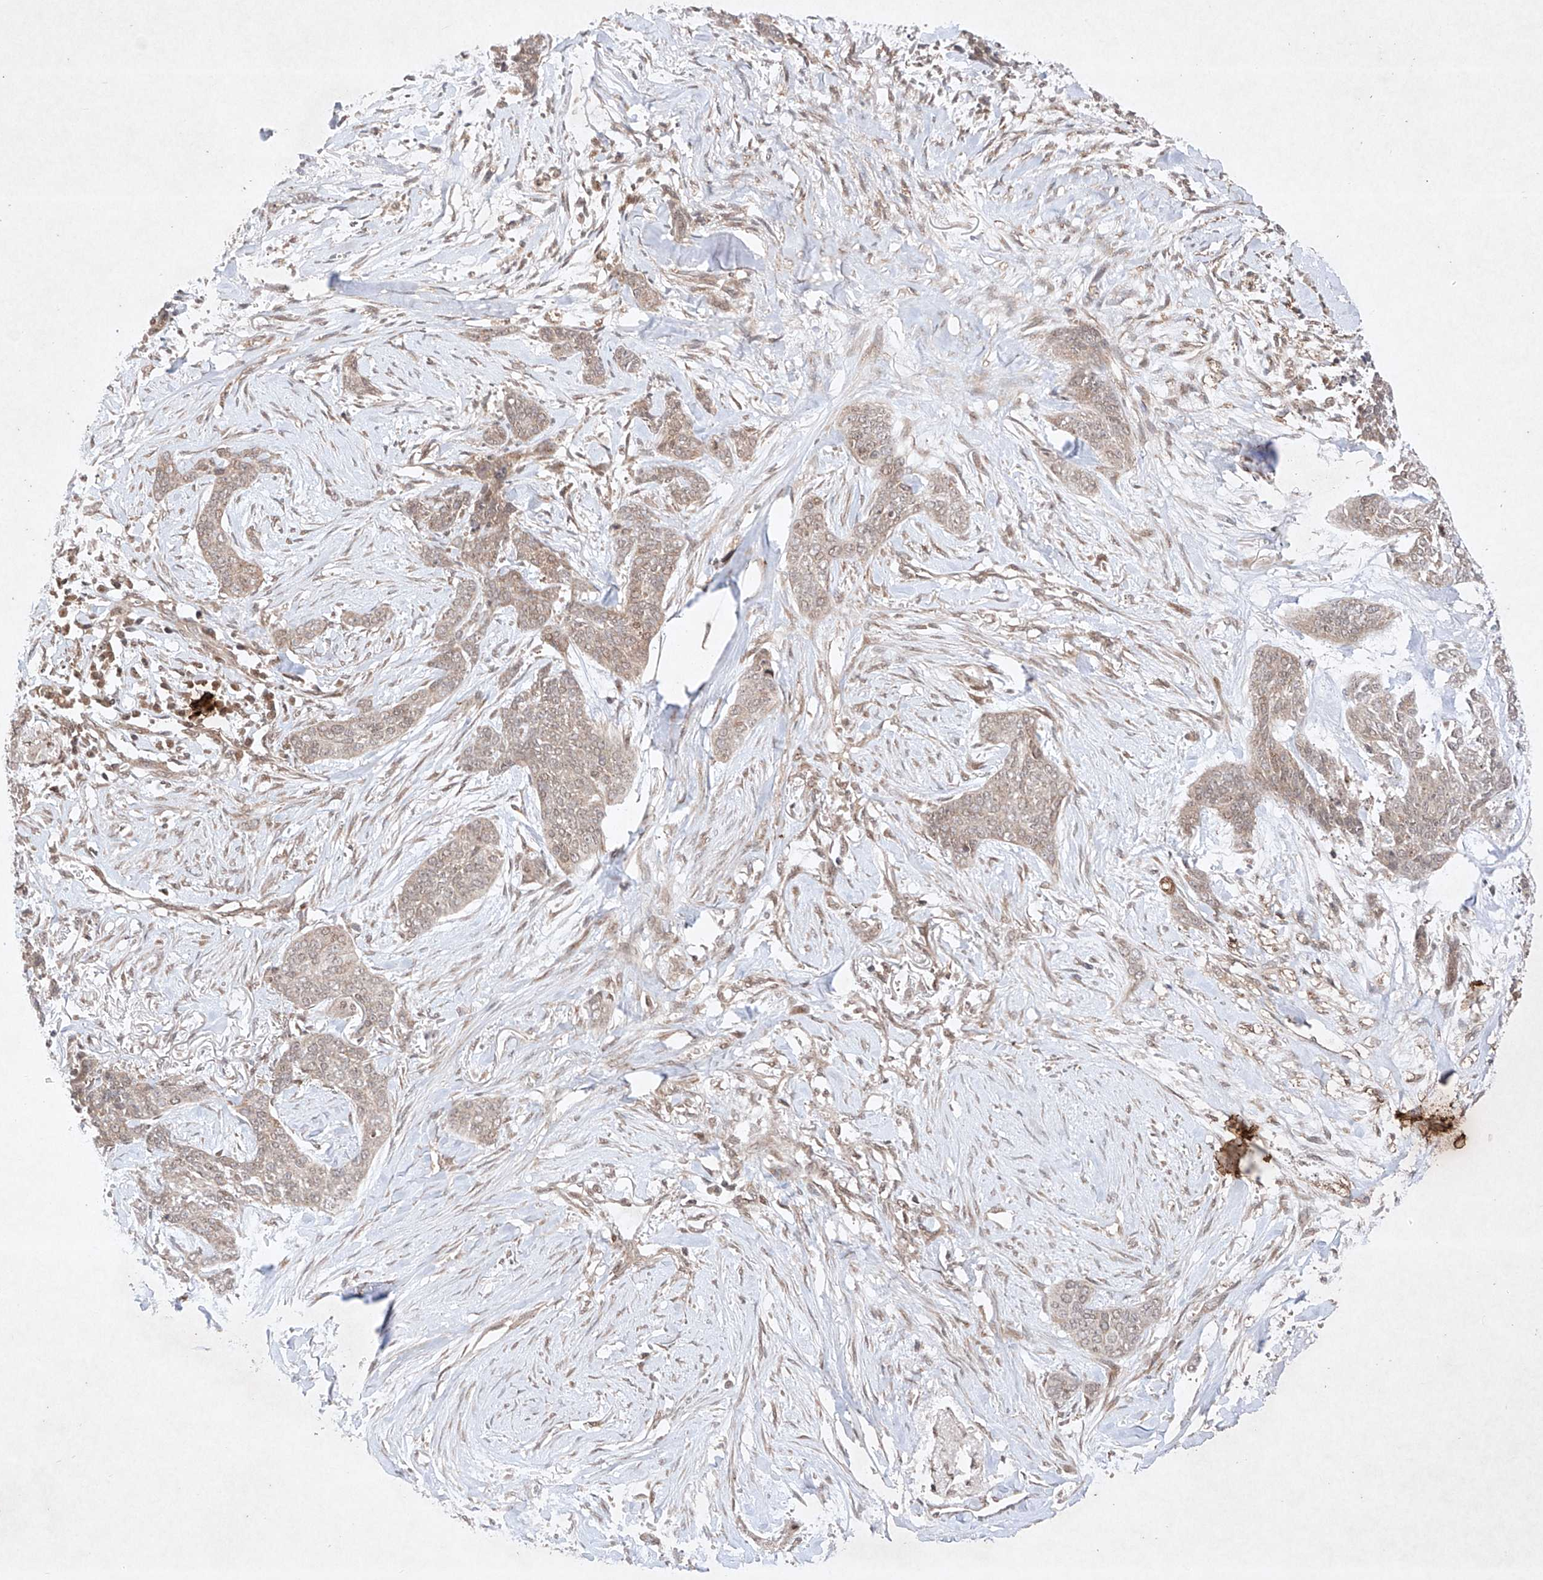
{"staining": {"intensity": "weak", "quantity": "25%-75%", "location": "cytoplasmic/membranous,nuclear"}, "tissue": "skin cancer", "cell_type": "Tumor cells", "image_type": "cancer", "snomed": [{"axis": "morphology", "description": "Basal cell carcinoma"}, {"axis": "topography", "description": "Skin"}], "caption": "Protein analysis of skin basal cell carcinoma tissue shows weak cytoplasmic/membranous and nuclear expression in approximately 25%-75% of tumor cells.", "gene": "RNF31", "patient": {"sex": "female", "age": 64}}